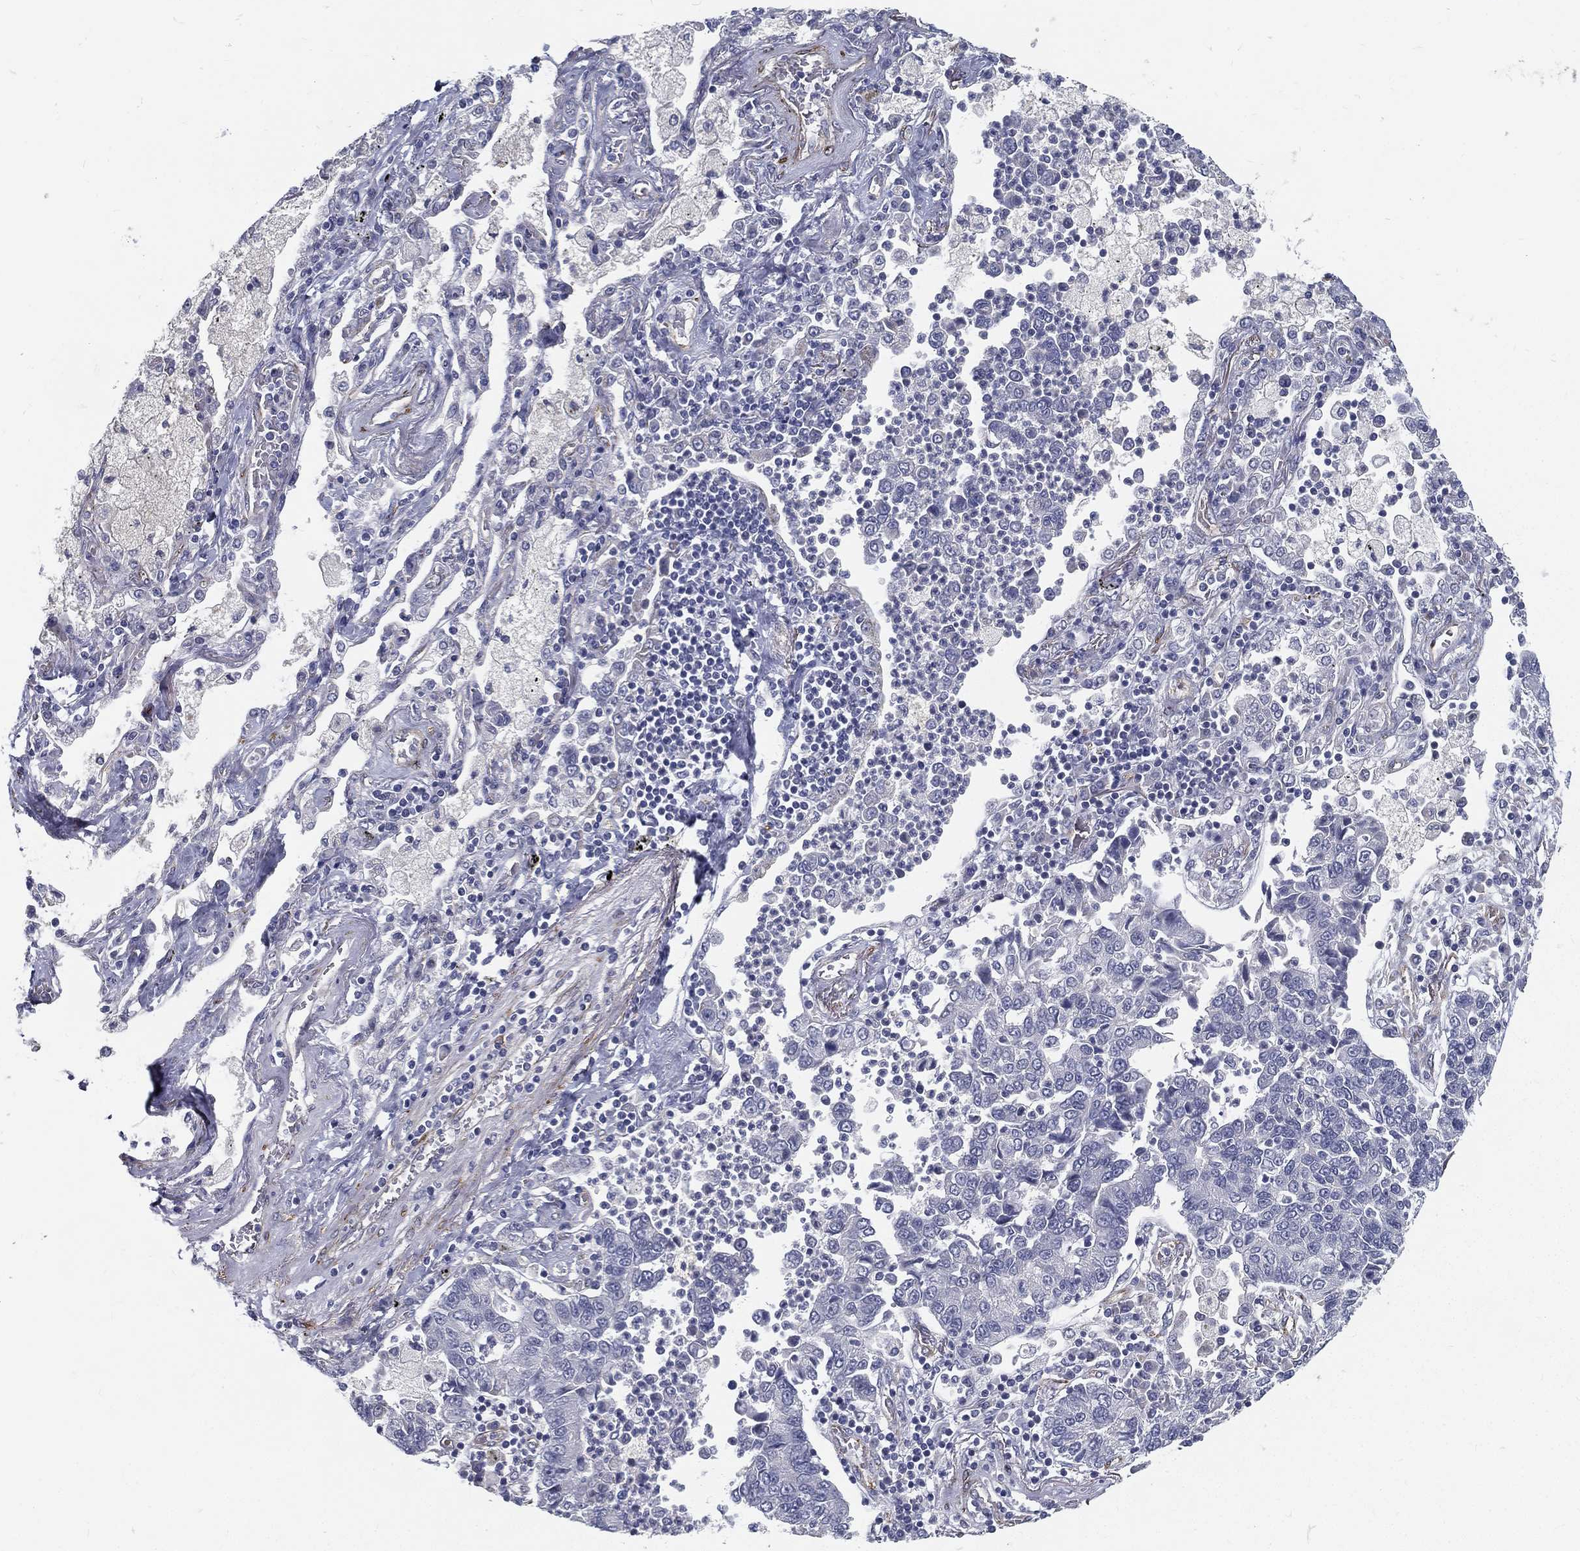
{"staining": {"intensity": "negative", "quantity": "none", "location": "none"}, "tissue": "lung cancer", "cell_type": "Tumor cells", "image_type": "cancer", "snomed": [{"axis": "morphology", "description": "Adenocarcinoma, NOS"}, {"axis": "topography", "description": "Lung"}], "caption": "DAB (3,3'-diaminobenzidine) immunohistochemical staining of human lung cancer exhibits no significant staining in tumor cells.", "gene": "LRRC56", "patient": {"sex": "female", "age": 57}}